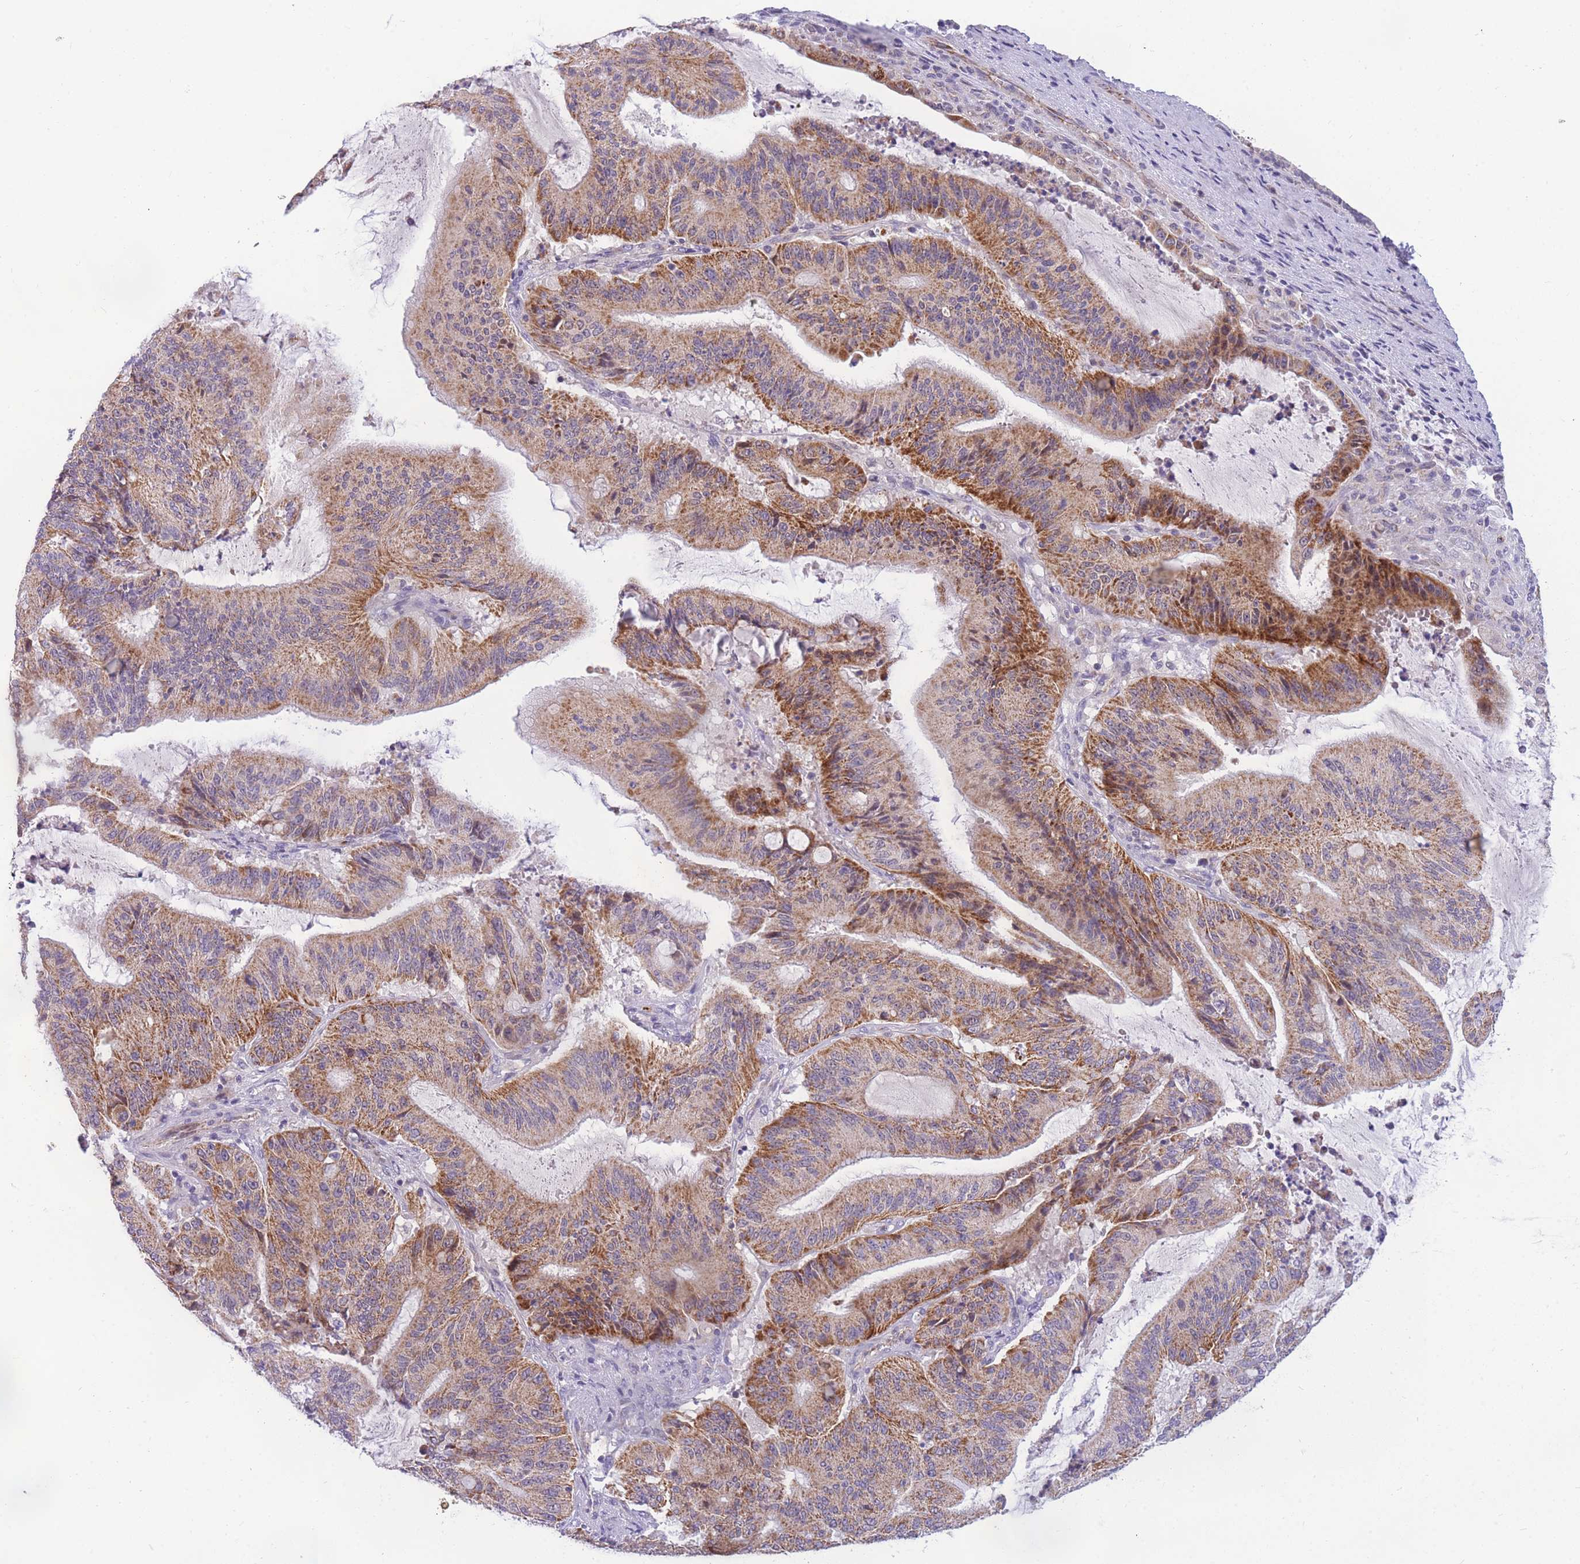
{"staining": {"intensity": "moderate", "quantity": ">75%", "location": "cytoplasmic/membranous"}, "tissue": "liver cancer", "cell_type": "Tumor cells", "image_type": "cancer", "snomed": [{"axis": "morphology", "description": "Normal tissue, NOS"}, {"axis": "morphology", "description": "Cholangiocarcinoma"}, {"axis": "topography", "description": "Liver"}, {"axis": "topography", "description": "Peripheral nerve tissue"}], "caption": "Immunohistochemical staining of liver cholangiocarcinoma demonstrates medium levels of moderate cytoplasmic/membranous protein staining in approximately >75% of tumor cells.", "gene": "DDX49", "patient": {"sex": "female", "age": 73}}